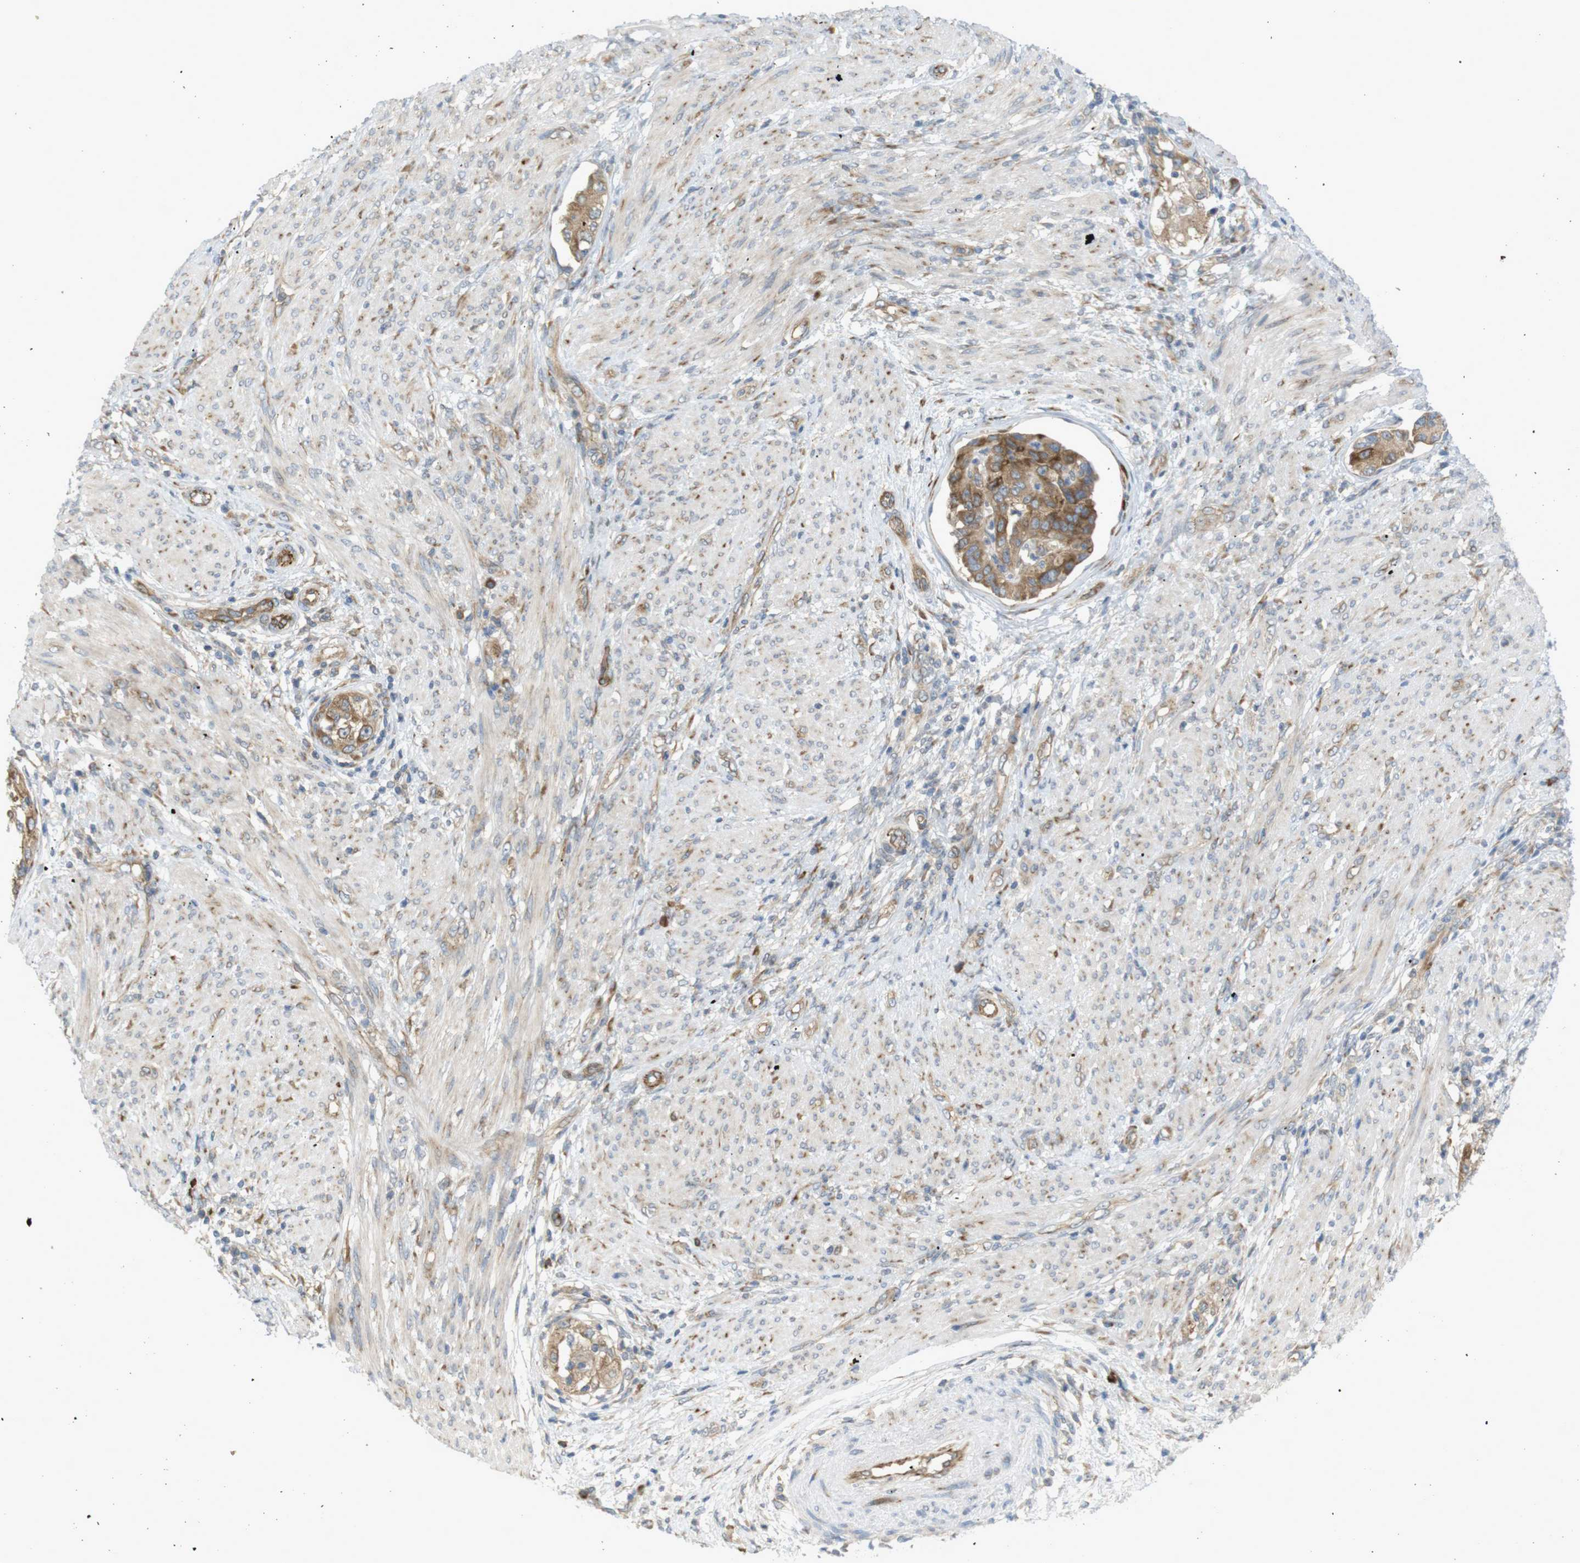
{"staining": {"intensity": "moderate", "quantity": ">75%", "location": "cytoplasmic/membranous"}, "tissue": "endometrial cancer", "cell_type": "Tumor cells", "image_type": "cancer", "snomed": [{"axis": "morphology", "description": "Adenocarcinoma, NOS"}, {"axis": "topography", "description": "Endometrium"}], "caption": "The micrograph exhibits staining of endometrial adenocarcinoma, revealing moderate cytoplasmic/membranous protein staining (brown color) within tumor cells.", "gene": "GJC3", "patient": {"sex": "female", "age": 85}}